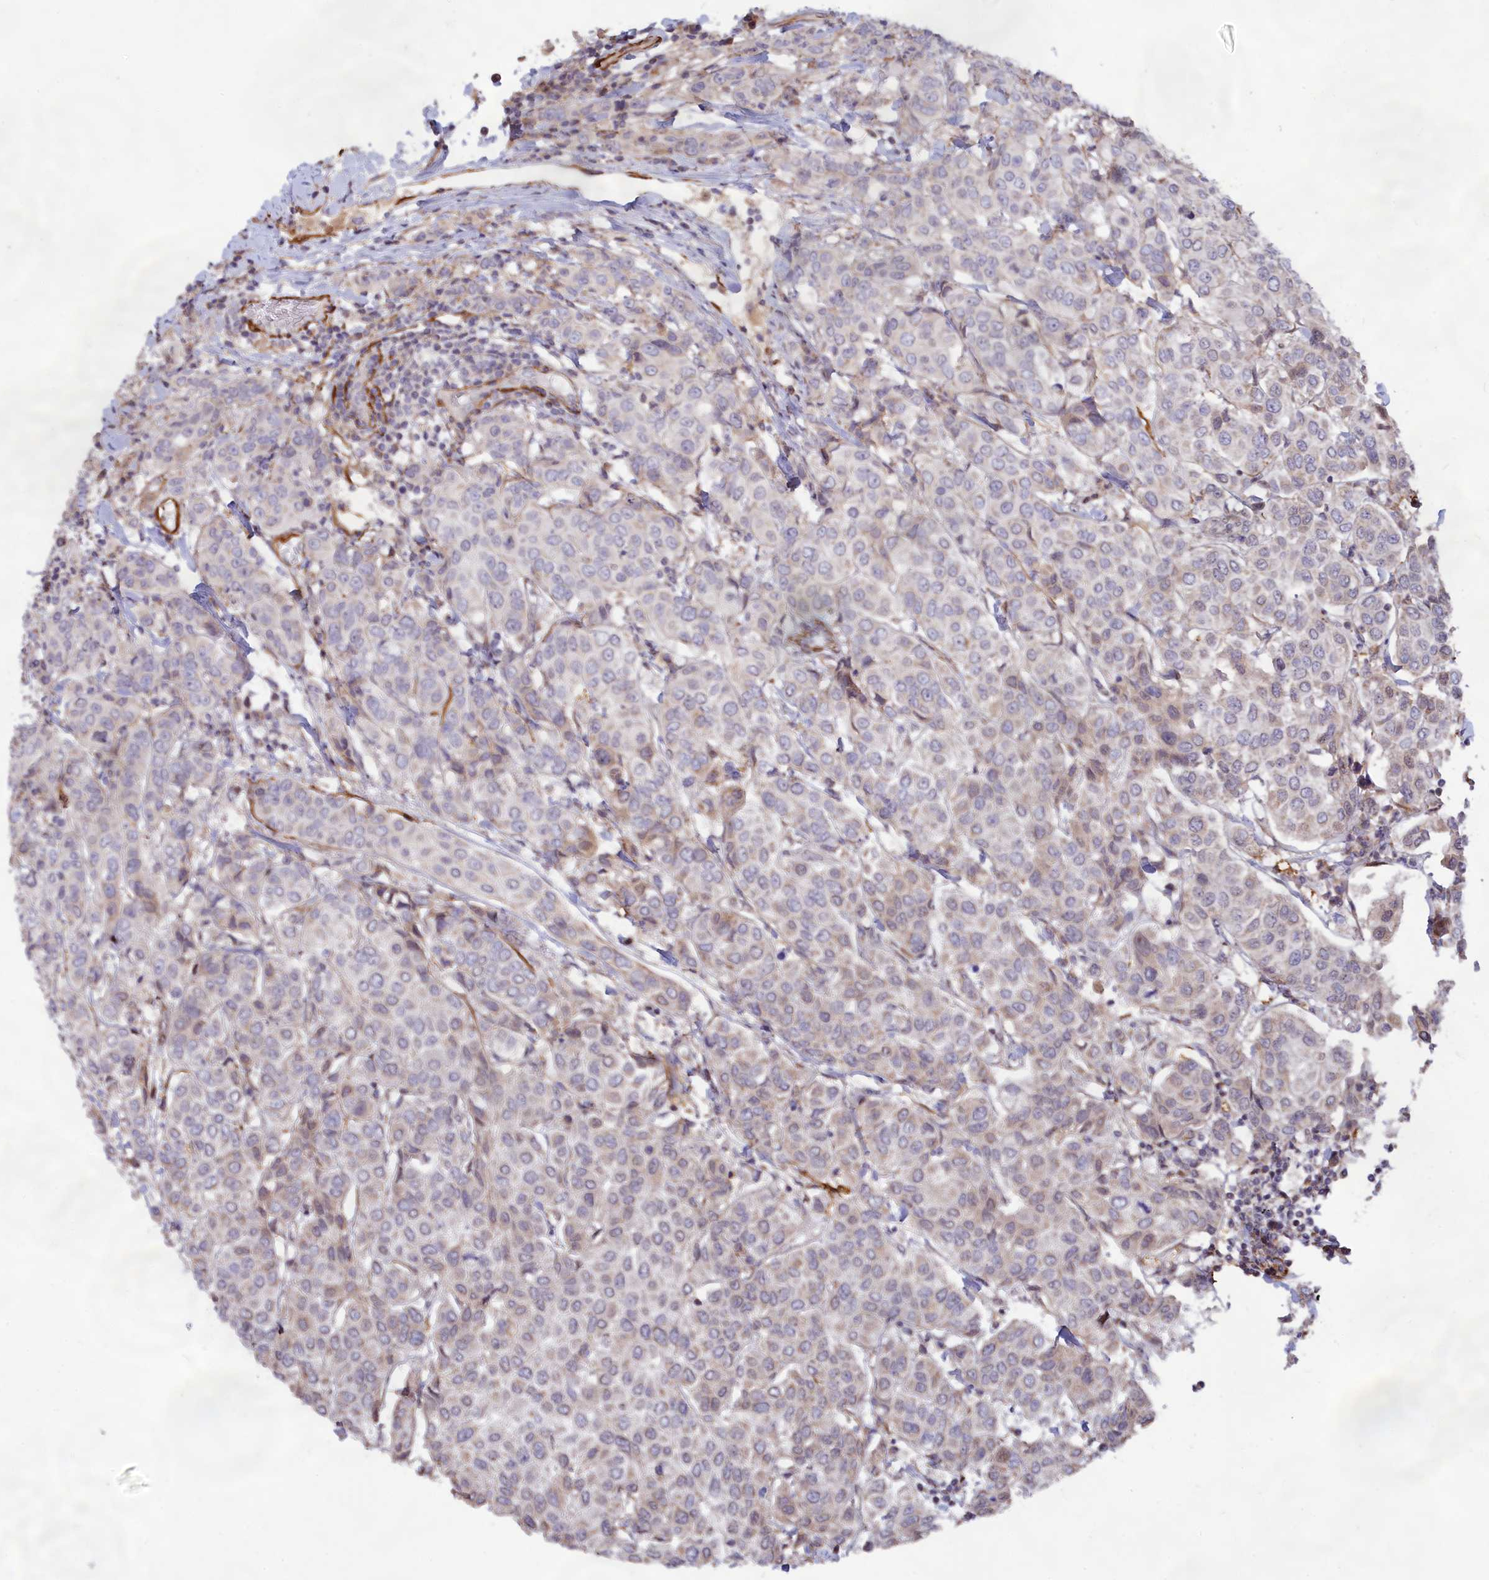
{"staining": {"intensity": "weak", "quantity": "<25%", "location": "cytoplasmic/membranous"}, "tissue": "breast cancer", "cell_type": "Tumor cells", "image_type": "cancer", "snomed": [{"axis": "morphology", "description": "Duct carcinoma"}, {"axis": "topography", "description": "Breast"}], "caption": "Immunohistochemistry photomicrograph of human infiltrating ductal carcinoma (breast) stained for a protein (brown), which exhibits no positivity in tumor cells. (DAB immunohistochemistry visualized using brightfield microscopy, high magnification).", "gene": "CCDC154", "patient": {"sex": "female", "age": 55}}